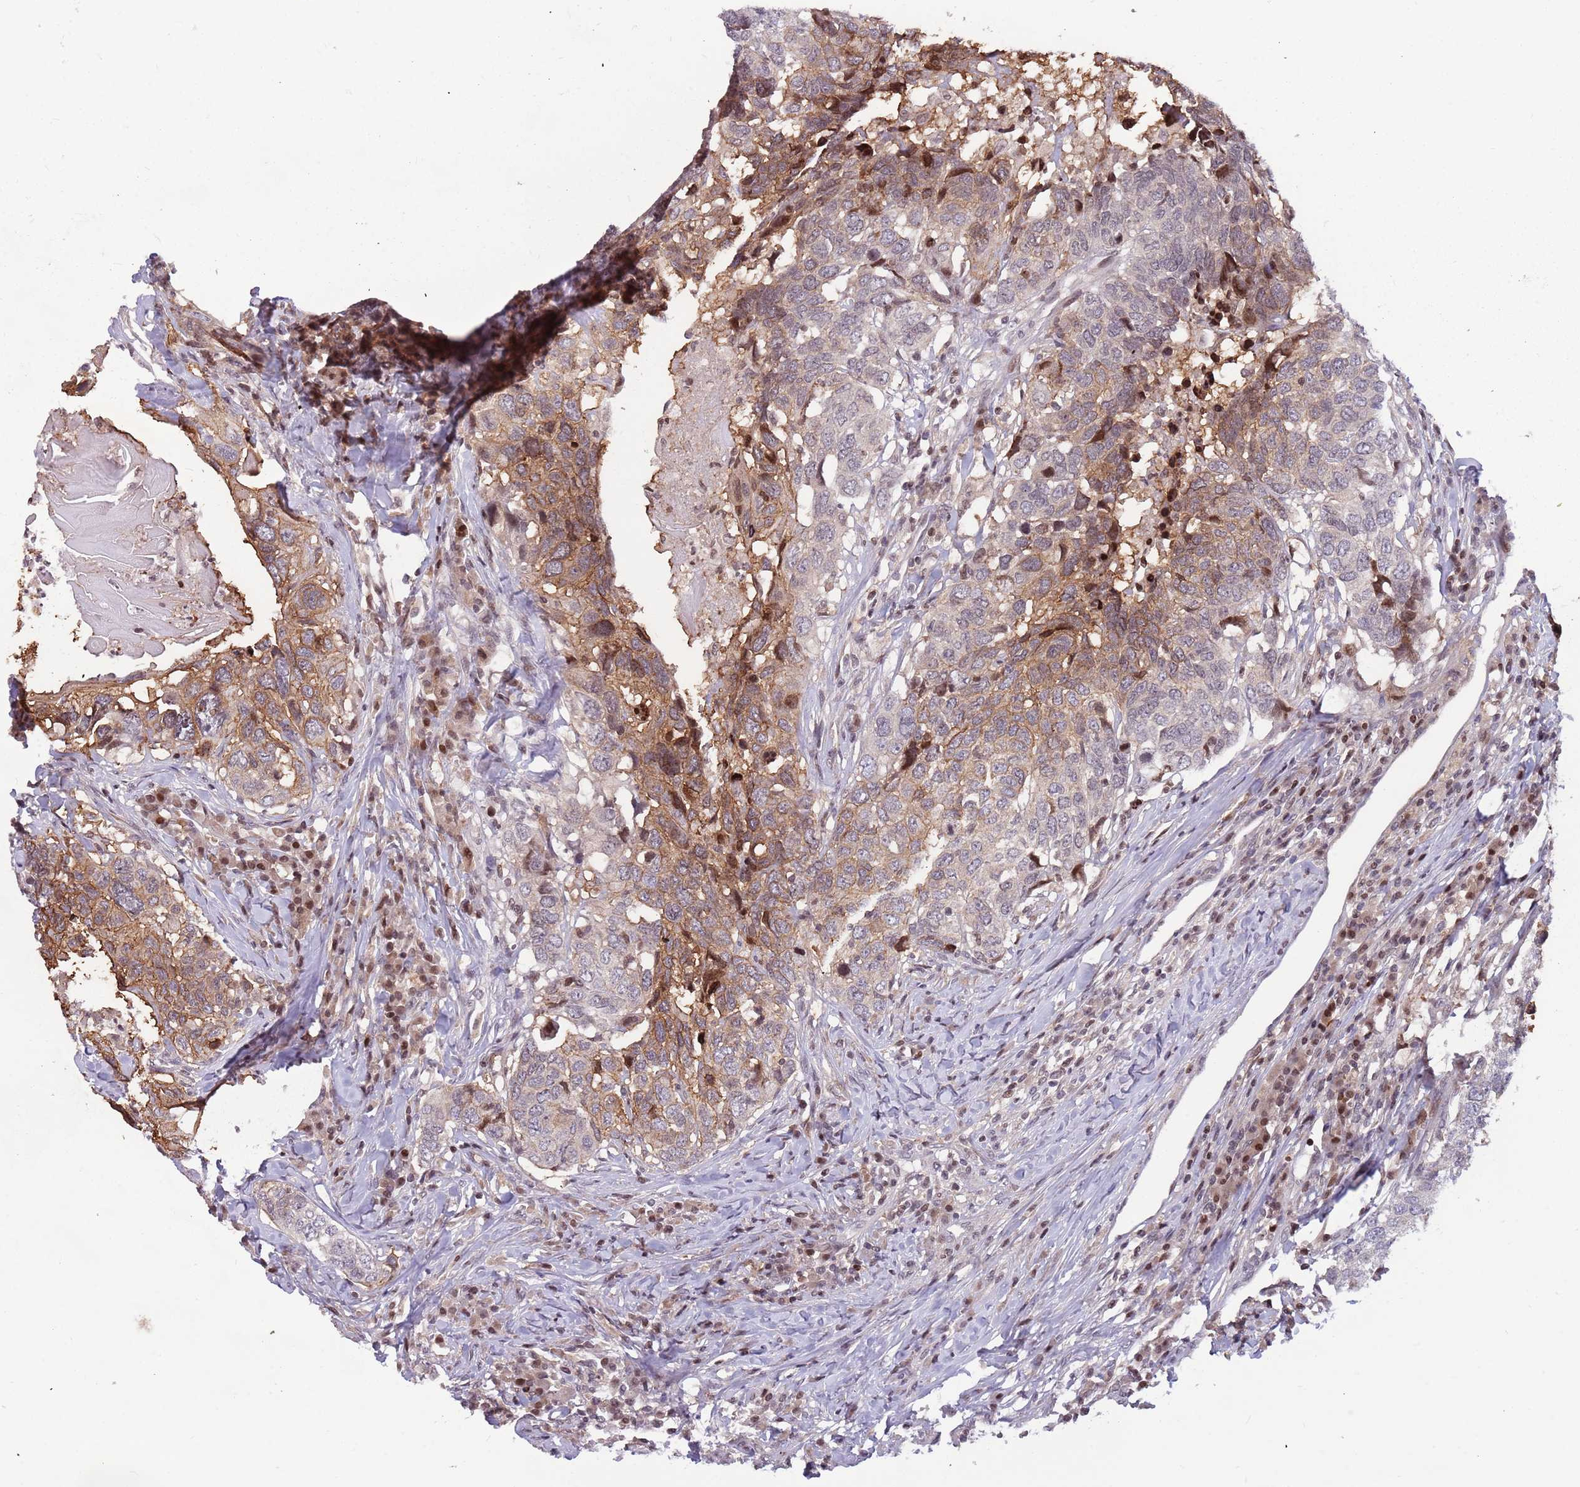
{"staining": {"intensity": "moderate", "quantity": "25%-75%", "location": "cytoplasmic/membranous"}, "tissue": "head and neck cancer", "cell_type": "Tumor cells", "image_type": "cancer", "snomed": [{"axis": "morphology", "description": "Squamous cell carcinoma, NOS"}, {"axis": "topography", "description": "Head-Neck"}], "caption": "Immunohistochemistry (DAB (3,3'-diaminobenzidine)) staining of head and neck squamous cell carcinoma exhibits moderate cytoplasmic/membranous protein staining in about 25%-75% of tumor cells. The staining was performed using DAB (3,3'-diaminobenzidine) to visualize the protein expression in brown, while the nuclei were stained in blue with hematoxylin (Magnification: 20x).", "gene": "ARHGEF5", "patient": {"sex": "male", "age": 66}}